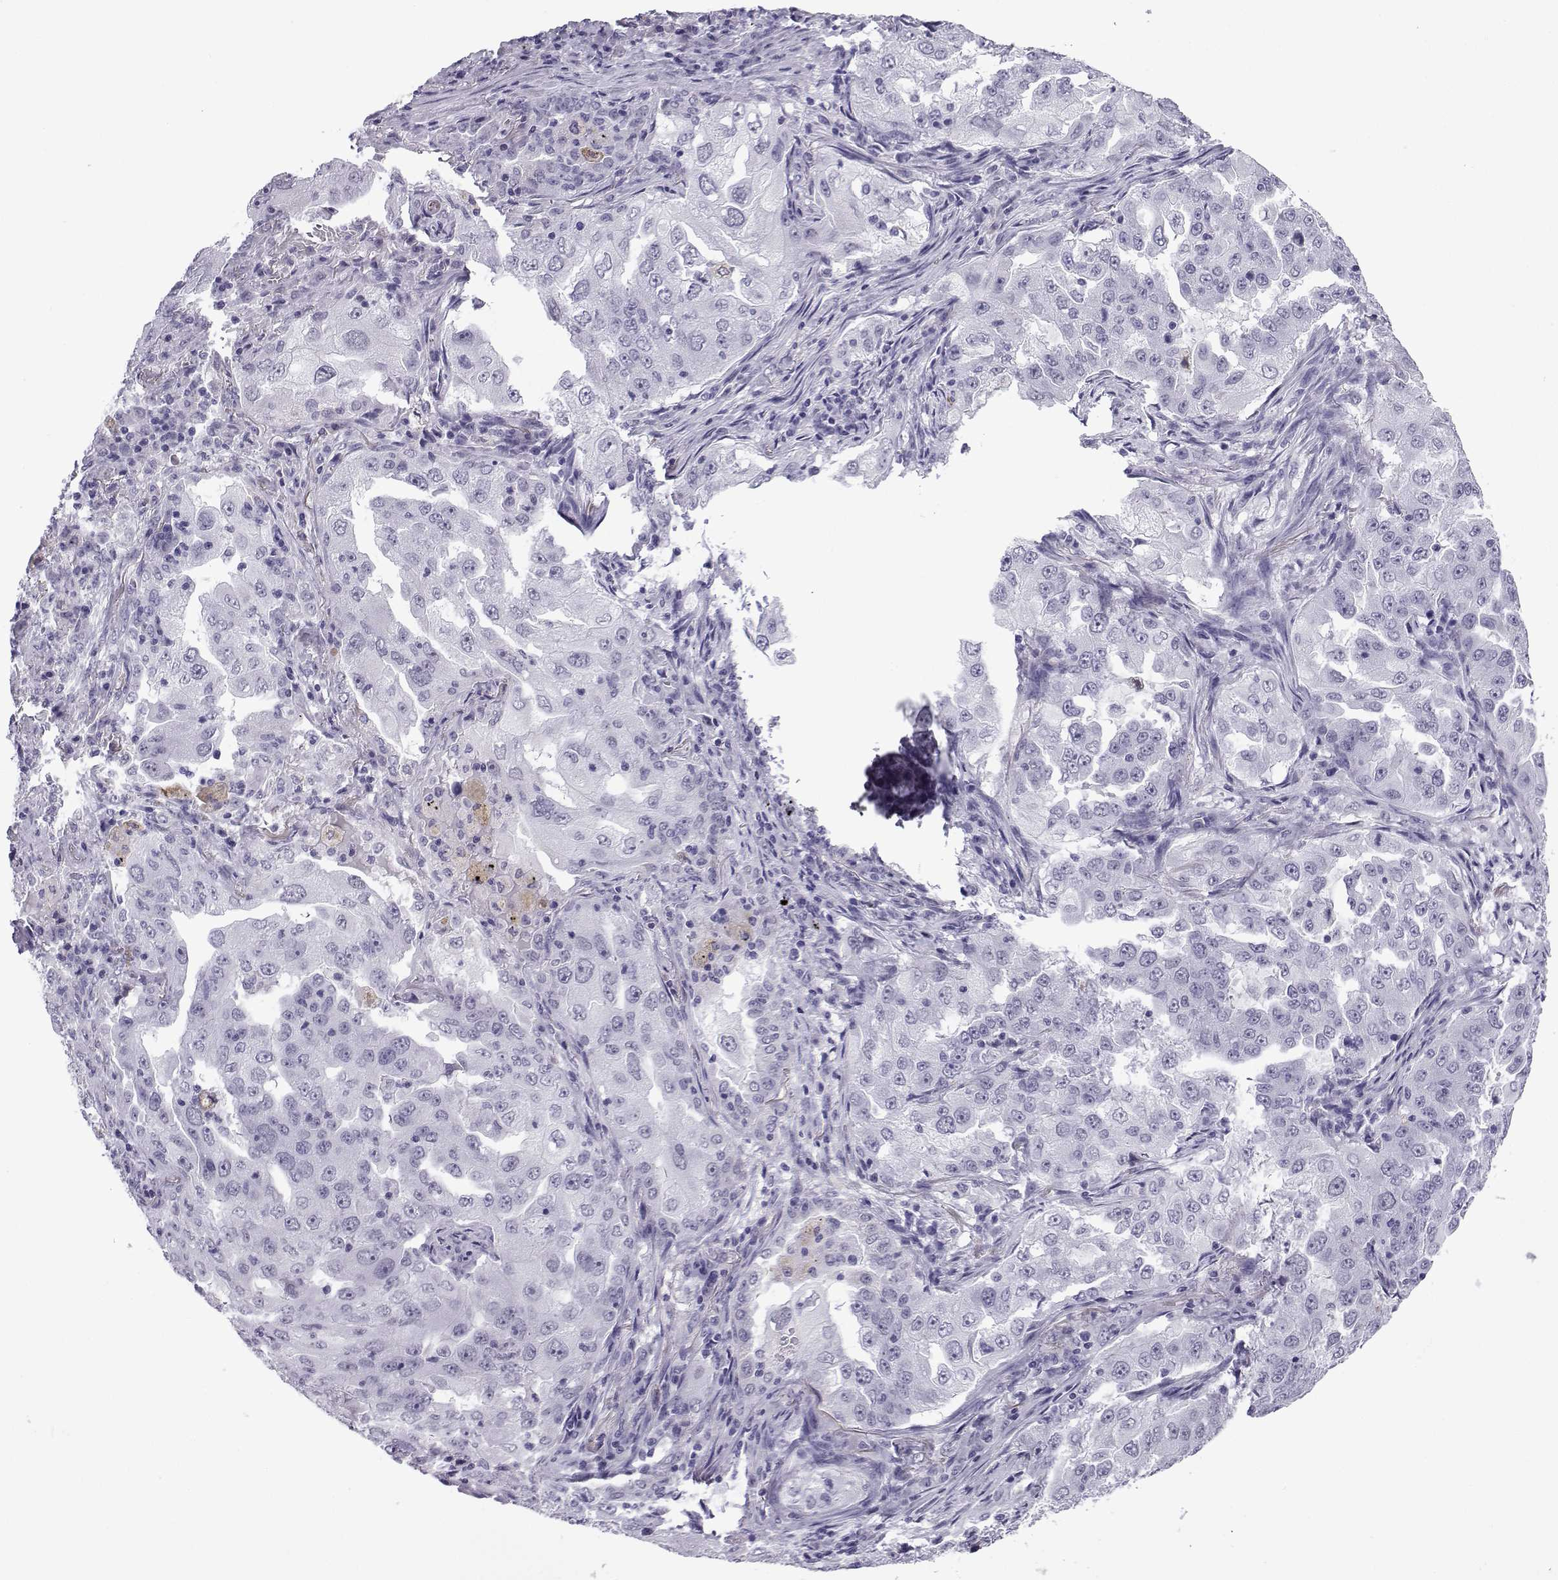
{"staining": {"intensity": "negative", "quantity": "none", "location": "none"}, "tissue": "lung cancer", "cell_type": "Tumor cells", "image_type": "cancer", "snomed": [{"axis": "morphology", "description": "Adenocarcinoma, NOS"}, {"axis": "topography", "description": "Lung"}], "caption": "IHC photomicrograph of human adenocarcinoma (lung) stained for a protein (brown), which shows no expression in tumor cells.", "gene": "MRGBP", "patient": {"sex": "female", "age": 61}}